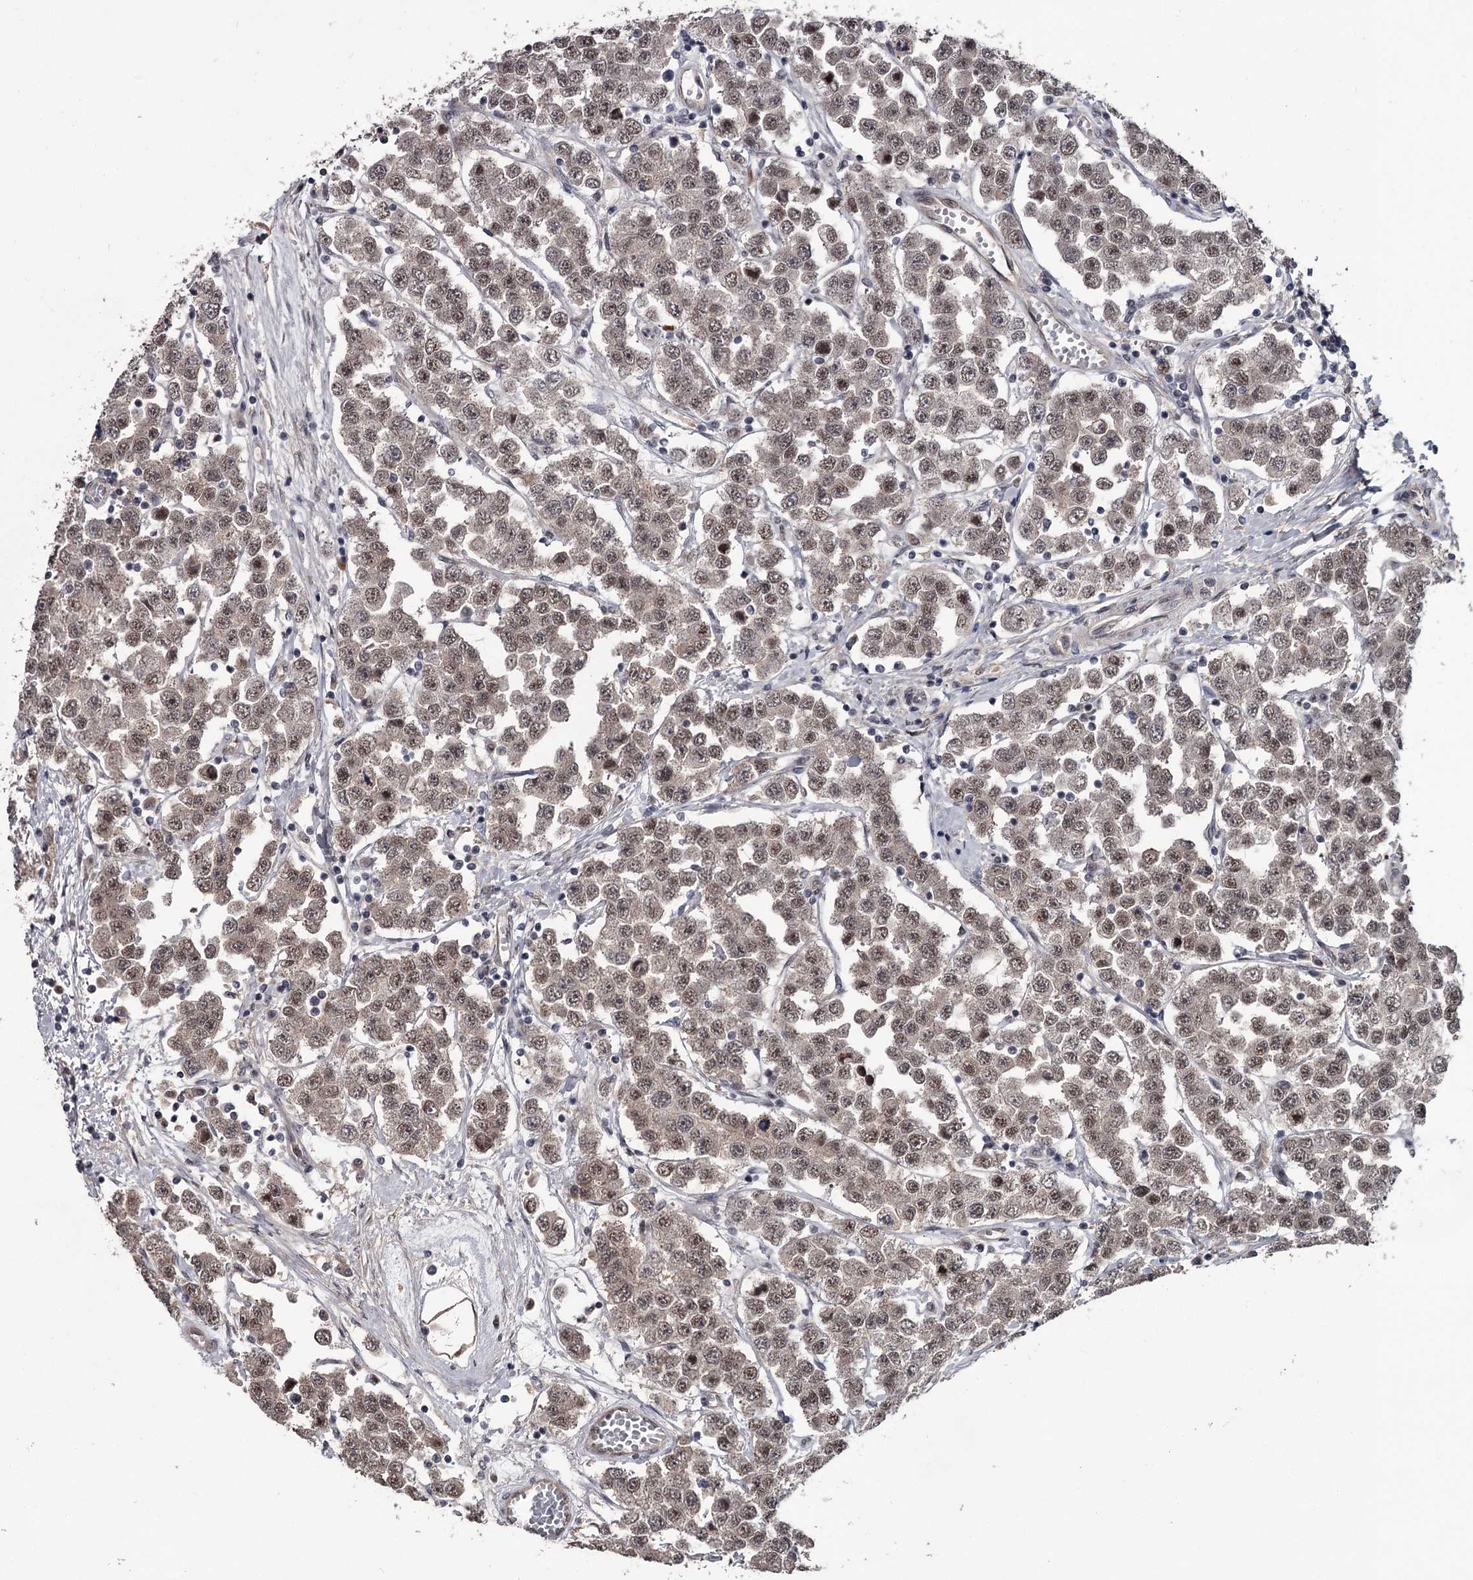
{"staining": {"intensity": "moderate", "quantity": ">75%", "location": "nuclear"}, "tissue": "testis cancer", "cell_type": "Tumor cells", "image_type": "cancer", "snomed": [{"axis": "morphology", "description": "Seminoma, NOS"}, {"axis": "topography", "description": "Testis"}], "caption": "The photomicrograph exhibits staining of seminoma (testis), revealing moderate nuclear protein positivity (brown color) within tumor cells.", "gene": "CDC42EP2", "patient": {"sex": "male", "age": 28}}